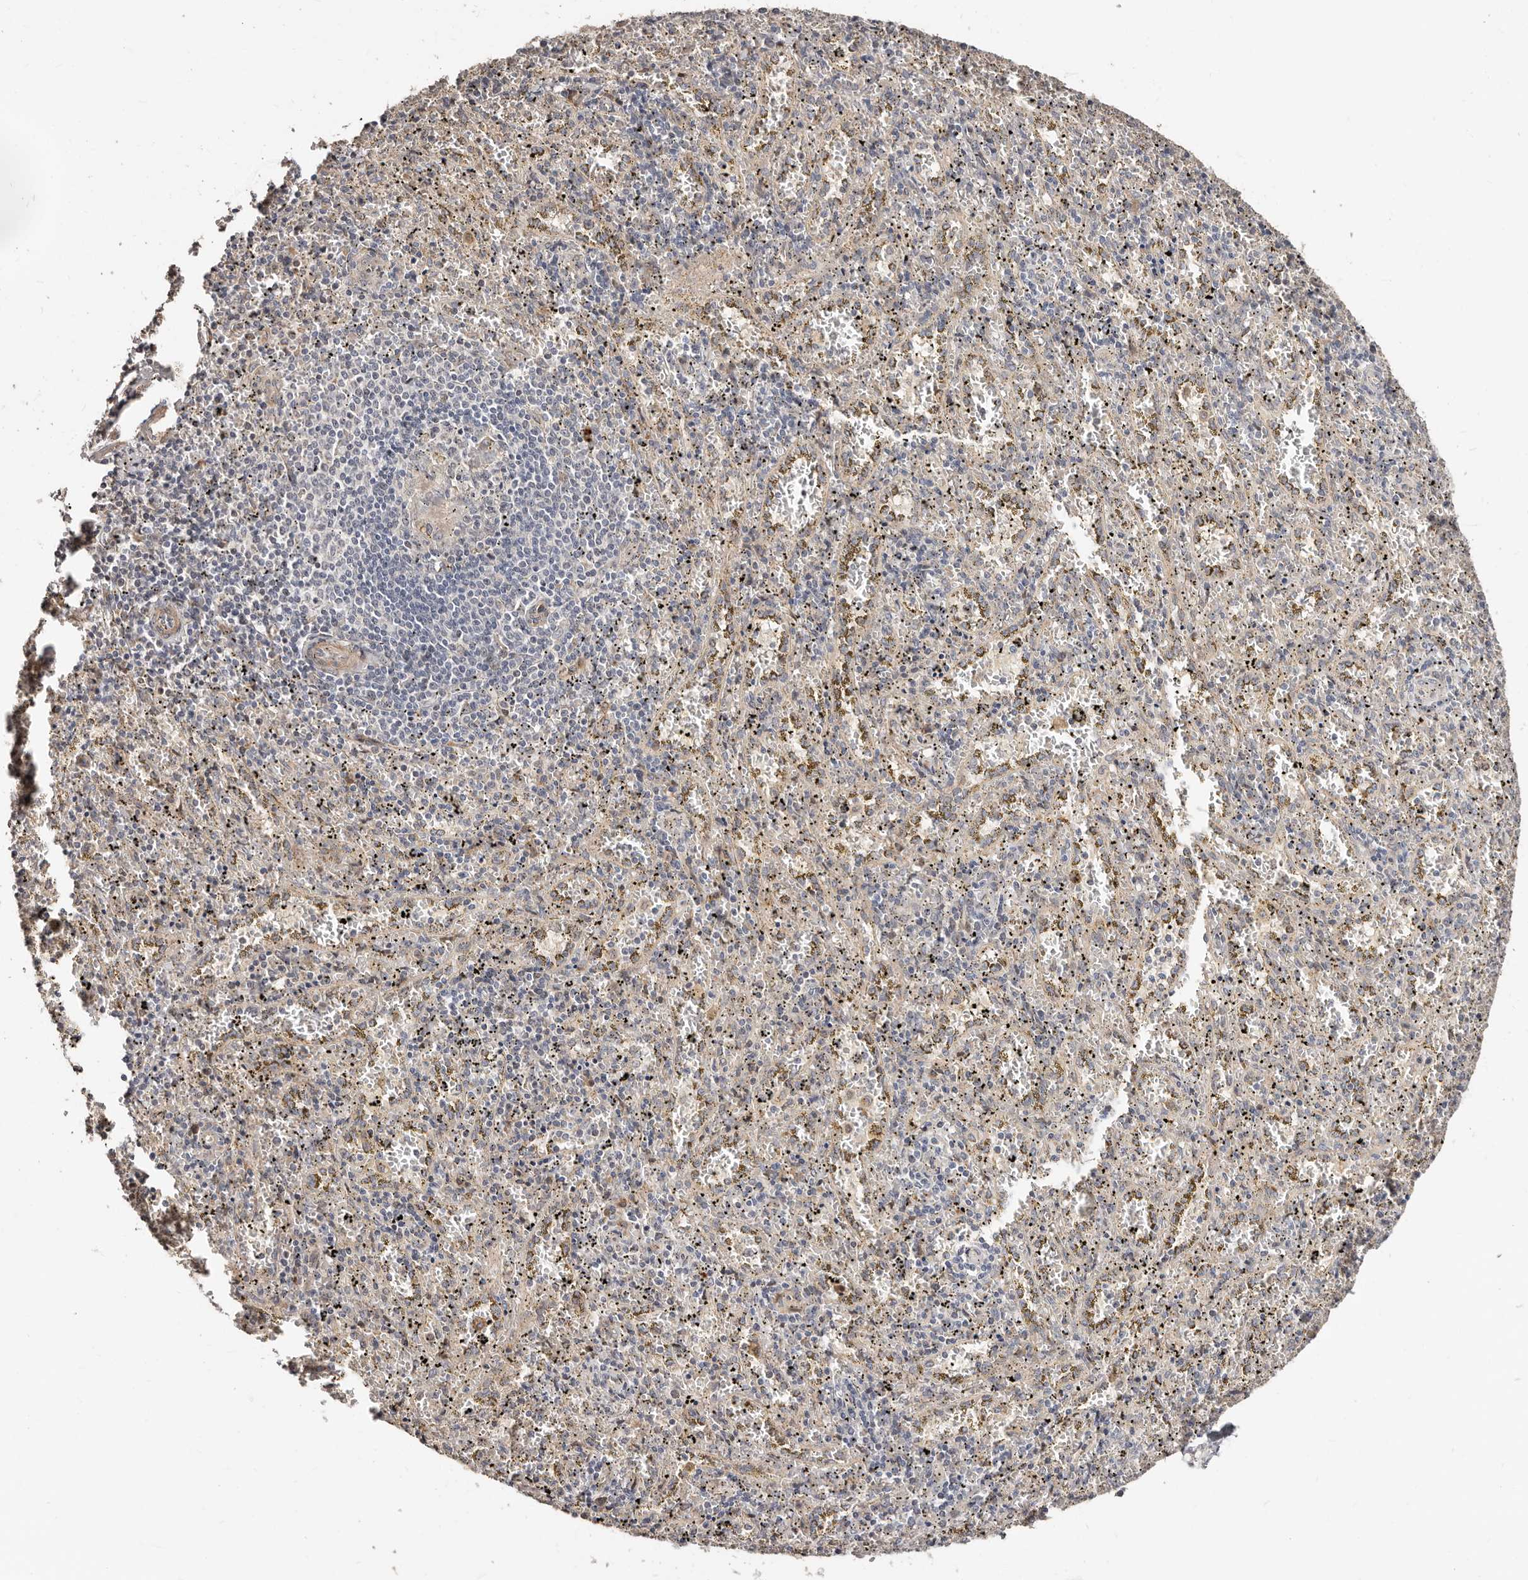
{"staining": {"intensity": "weak", "quantity": "<25%", "location": "cytoplasmic/membranous"}, "tissue": "spleen", "cell_type": "Cells in red pulp", "image_type": "normal", "snomed": [{"axis": "morphology", "description": "Normal tissue, NOS"}, {"axis": "topography", "description": "Spleen"}], "caption": "DAB (3,3'-diaminobenzidine) immunohistochemical staining of unremarkable spleen reveals no significant expression in cells in red pulp. The staining was performed using DAB (3,3'-diaminobenzidine) to visualize the protein expression in brown, while the nuclei were stained in blue with hematoxylin (Magnification: 20x).", "gene": "APOL6", "patient": {"sex": "male", "age": 11}}